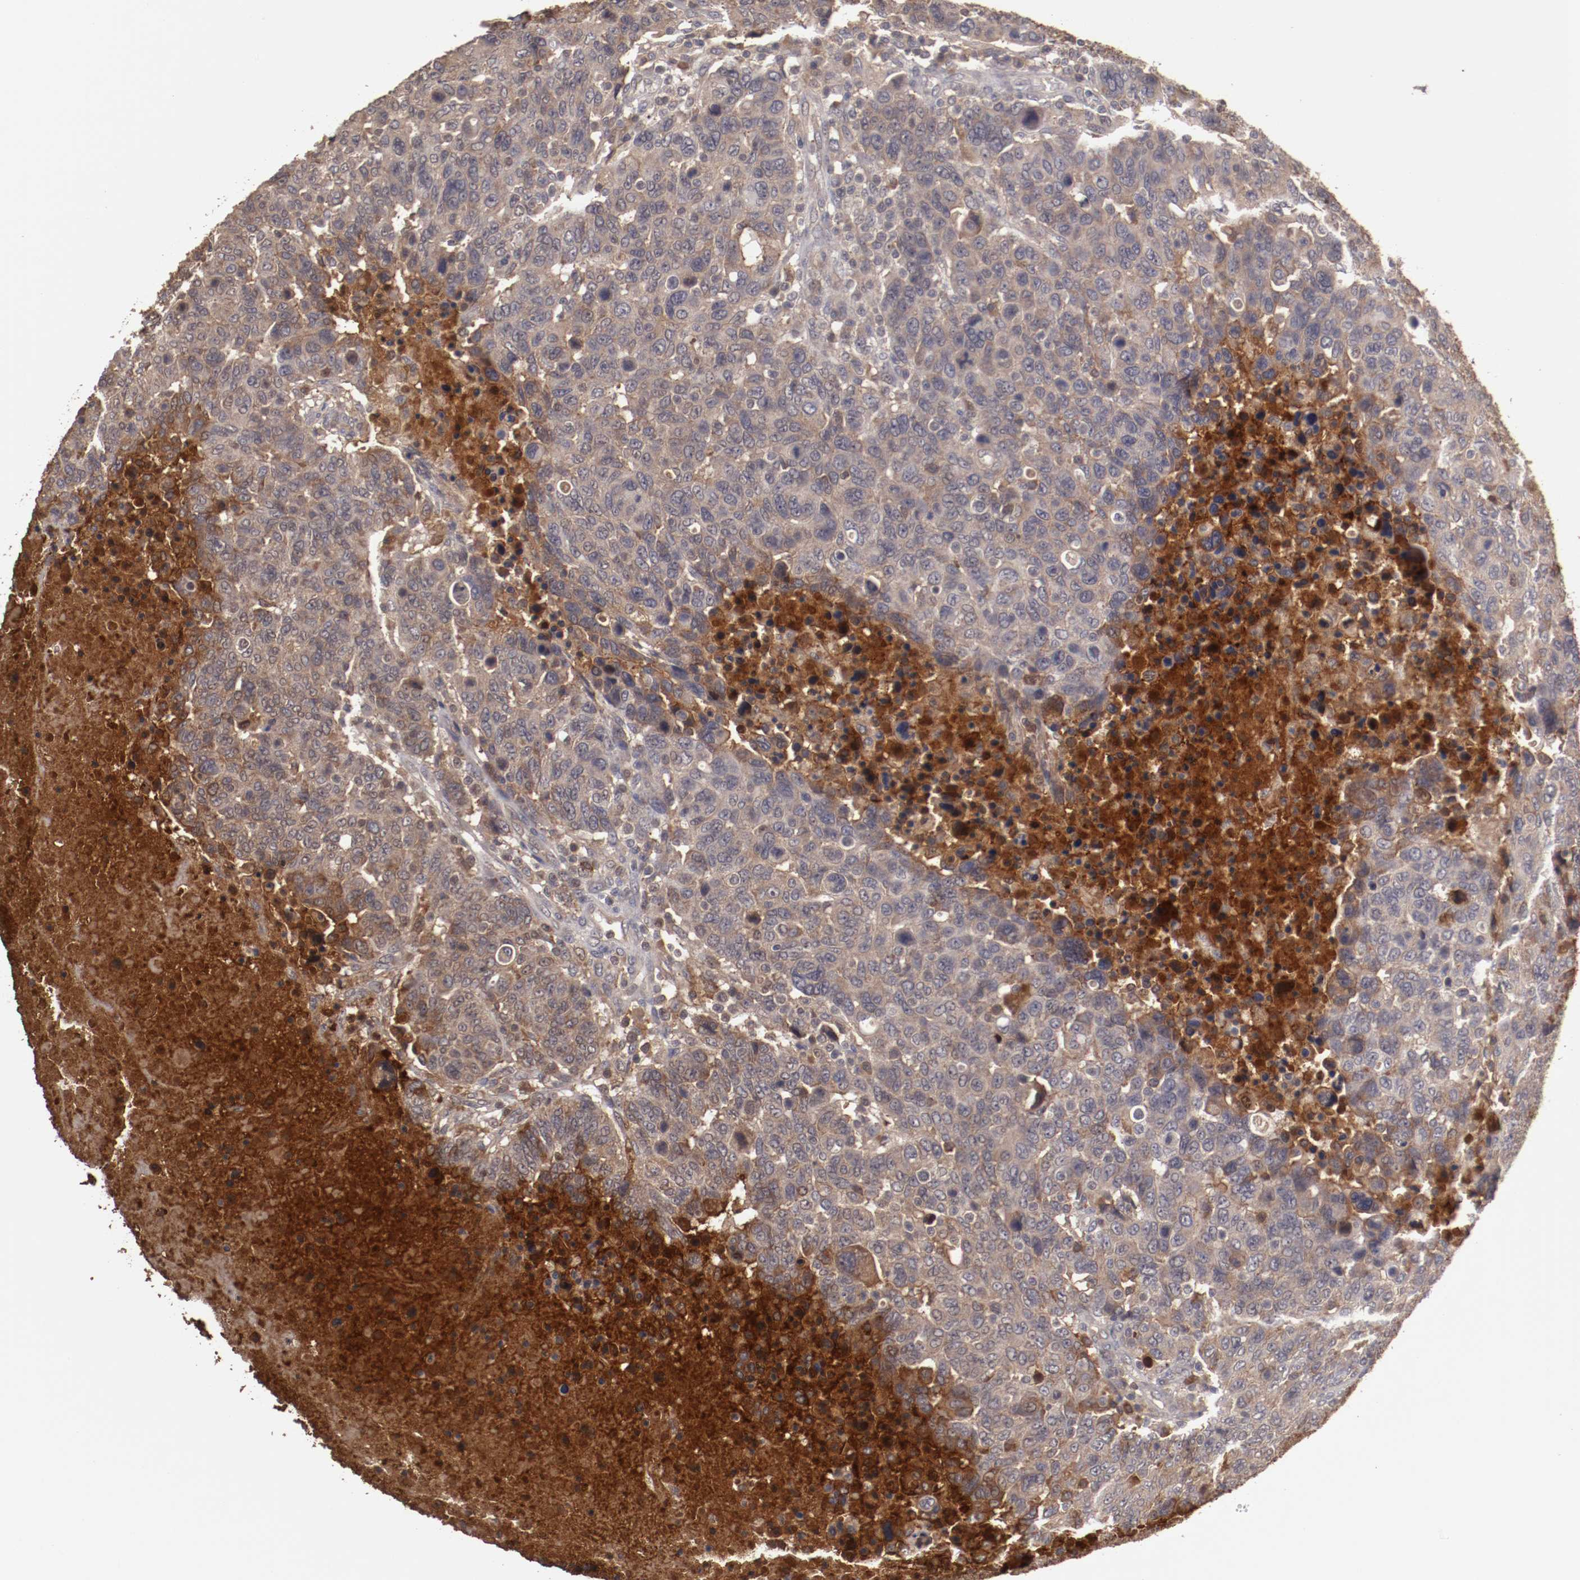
{"staining": {"intensity": "strong", "quantity": ">75%", "location": "cytoplasmic/membranous"}, "tissue": "breast cancer", "cell_type": "Tumor cells", "image_type": "cancer", "snomed": [{"axis": "morphology", "description": "Duct carcinoma"}, {"axis": "topography", "description": "Breast"}], "caption": "Approximately >75% of tumor cells in breast cancer display strong cytoplasmic/membranous protein staining as visualized by brown immunohistochemical staining.", "gene": "CP", "patient": {"sex": "female", "age": 37}}